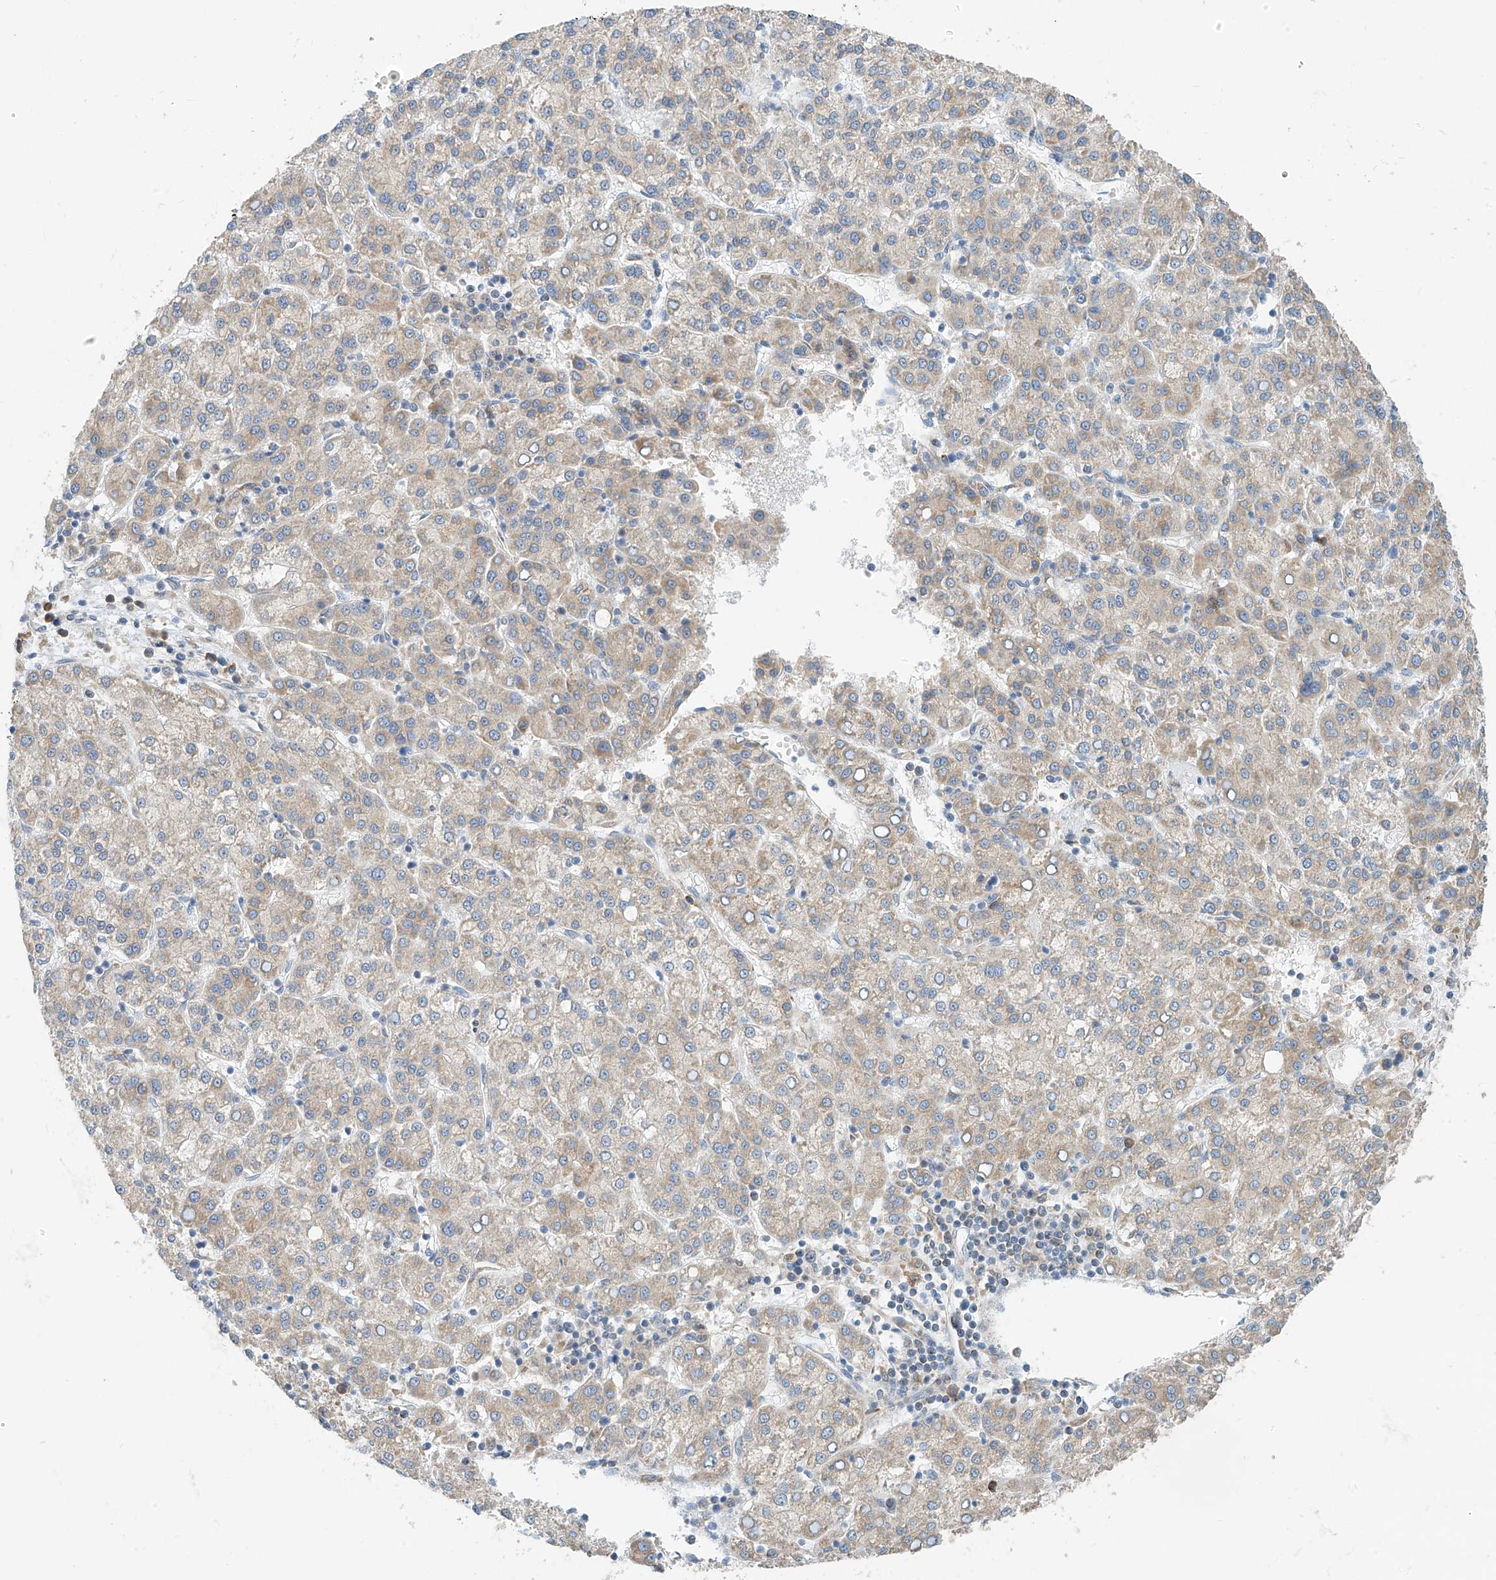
{"staining": {"intensity": "weak", "quantity": "25%-75%", "location": "cytoplasmic/membranous"}, "tissue": "liver cancer", "cell_type": "Tumor cells", "image_type": "cancer", "snomed": [{"axis": "morphology", "description": "Carcinoma, Hepatocellular, NOS"}, {"axis": "topography", "description": "Liver"}], "caption": "The micrograph exhibits immunohistochemical staining of liver cancer. There is weak cytoplasmic/membranous positivity is seen in about 25%-75% of tumor cells.", "gene": "PPA2", "patient": {"sex": "female", "age": 58}}